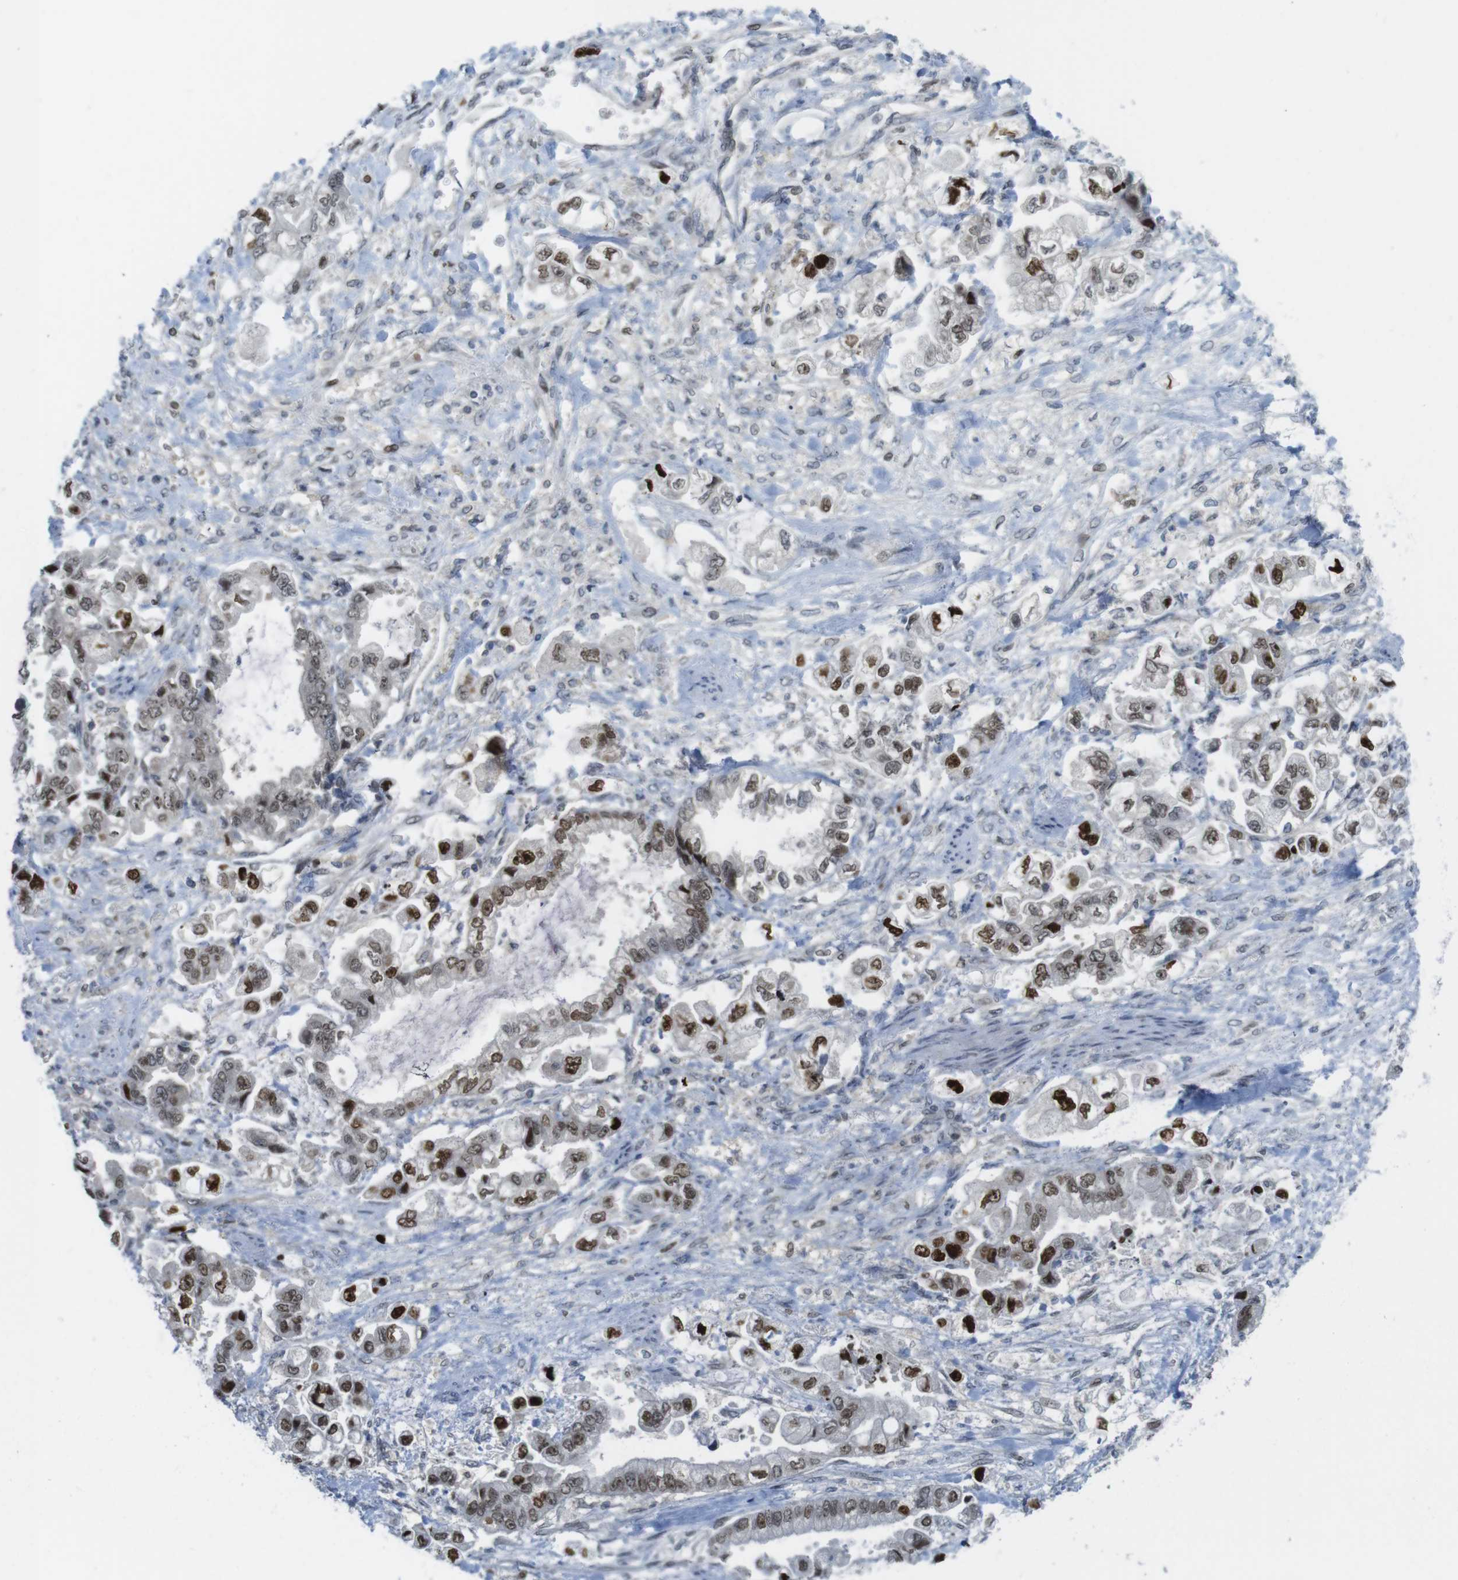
{"staining": {"intensity": "strong", "quantity": "25%-75%", "location": "nuclear"}, "tissue": "stomach cancer", "cell_type": "Tumor cells", "image_type": "cancer", "snomed": [{"axis": "morphology", "description": "Normal tissue, NOS"}, {"axis": "morphology", "description": "Adenocarcinoma, NOS"}, {"axis": "topography", "description": "Stomach"}], "caption": "Stomach cancer stained with DAB immunohistochemistry exhibits high levels of strong nuclear expression in approximately 25%-75% of tumor cells.", "gene": "RCC1", "patient": {"sex": "male", "age": 62}}